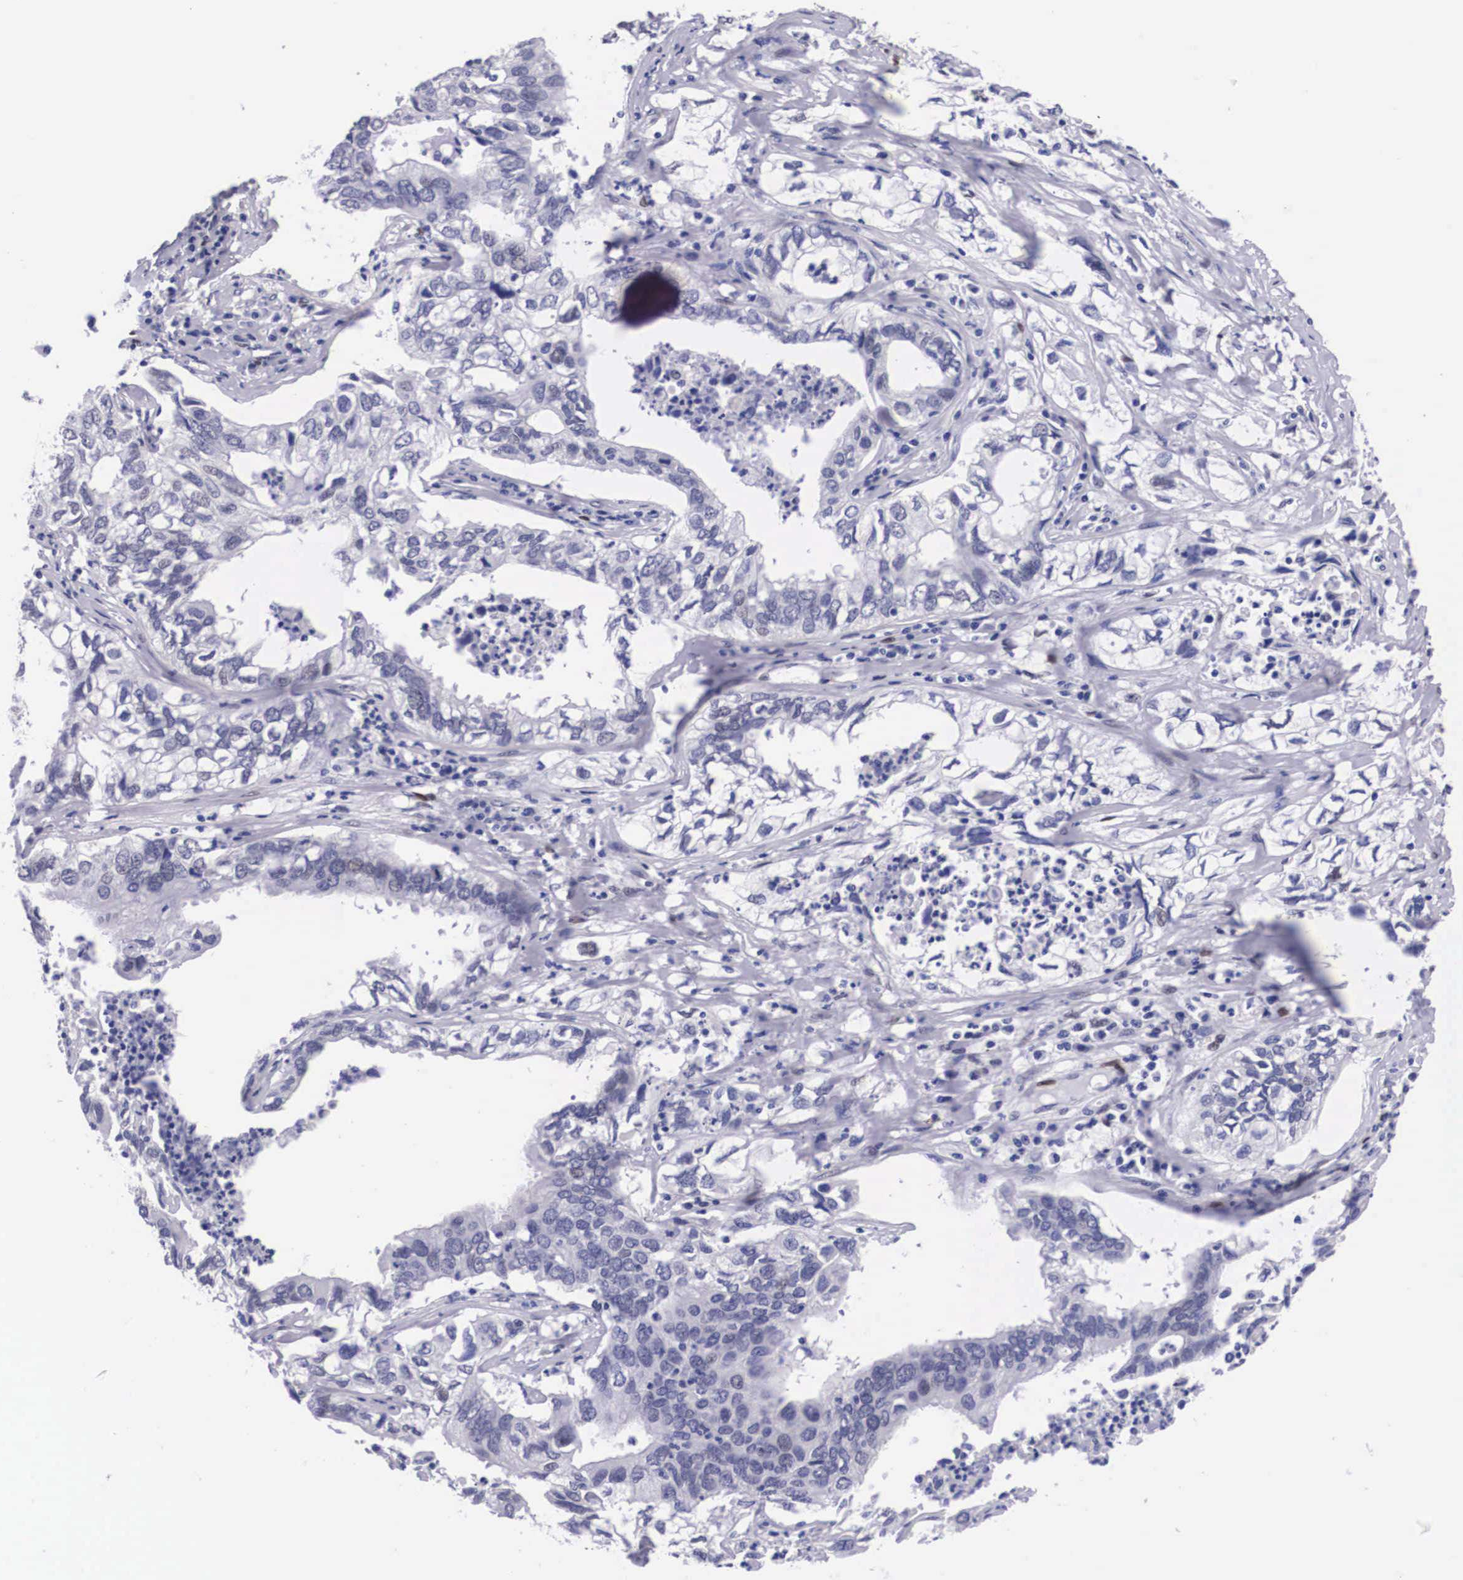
{"staining": {"intensity": "weak", "quantity": "<25%", "location": "nuclear"}, "tissue": "lung cancer", "cell_type": "Tumor cells", "image_type": "cancer", "snomed": [{"axis": "morphology", "description": "Adenocarcinoma, NOS"}, {"axis": "topography", "description": "Lung"}], "caption": "This is an immunohistochemistry image of adenocarcinoma (lung). There is no expression in tumor cells.", "gene": "KHDRBS3", "patient": {"sex": "male", "age": 48}}